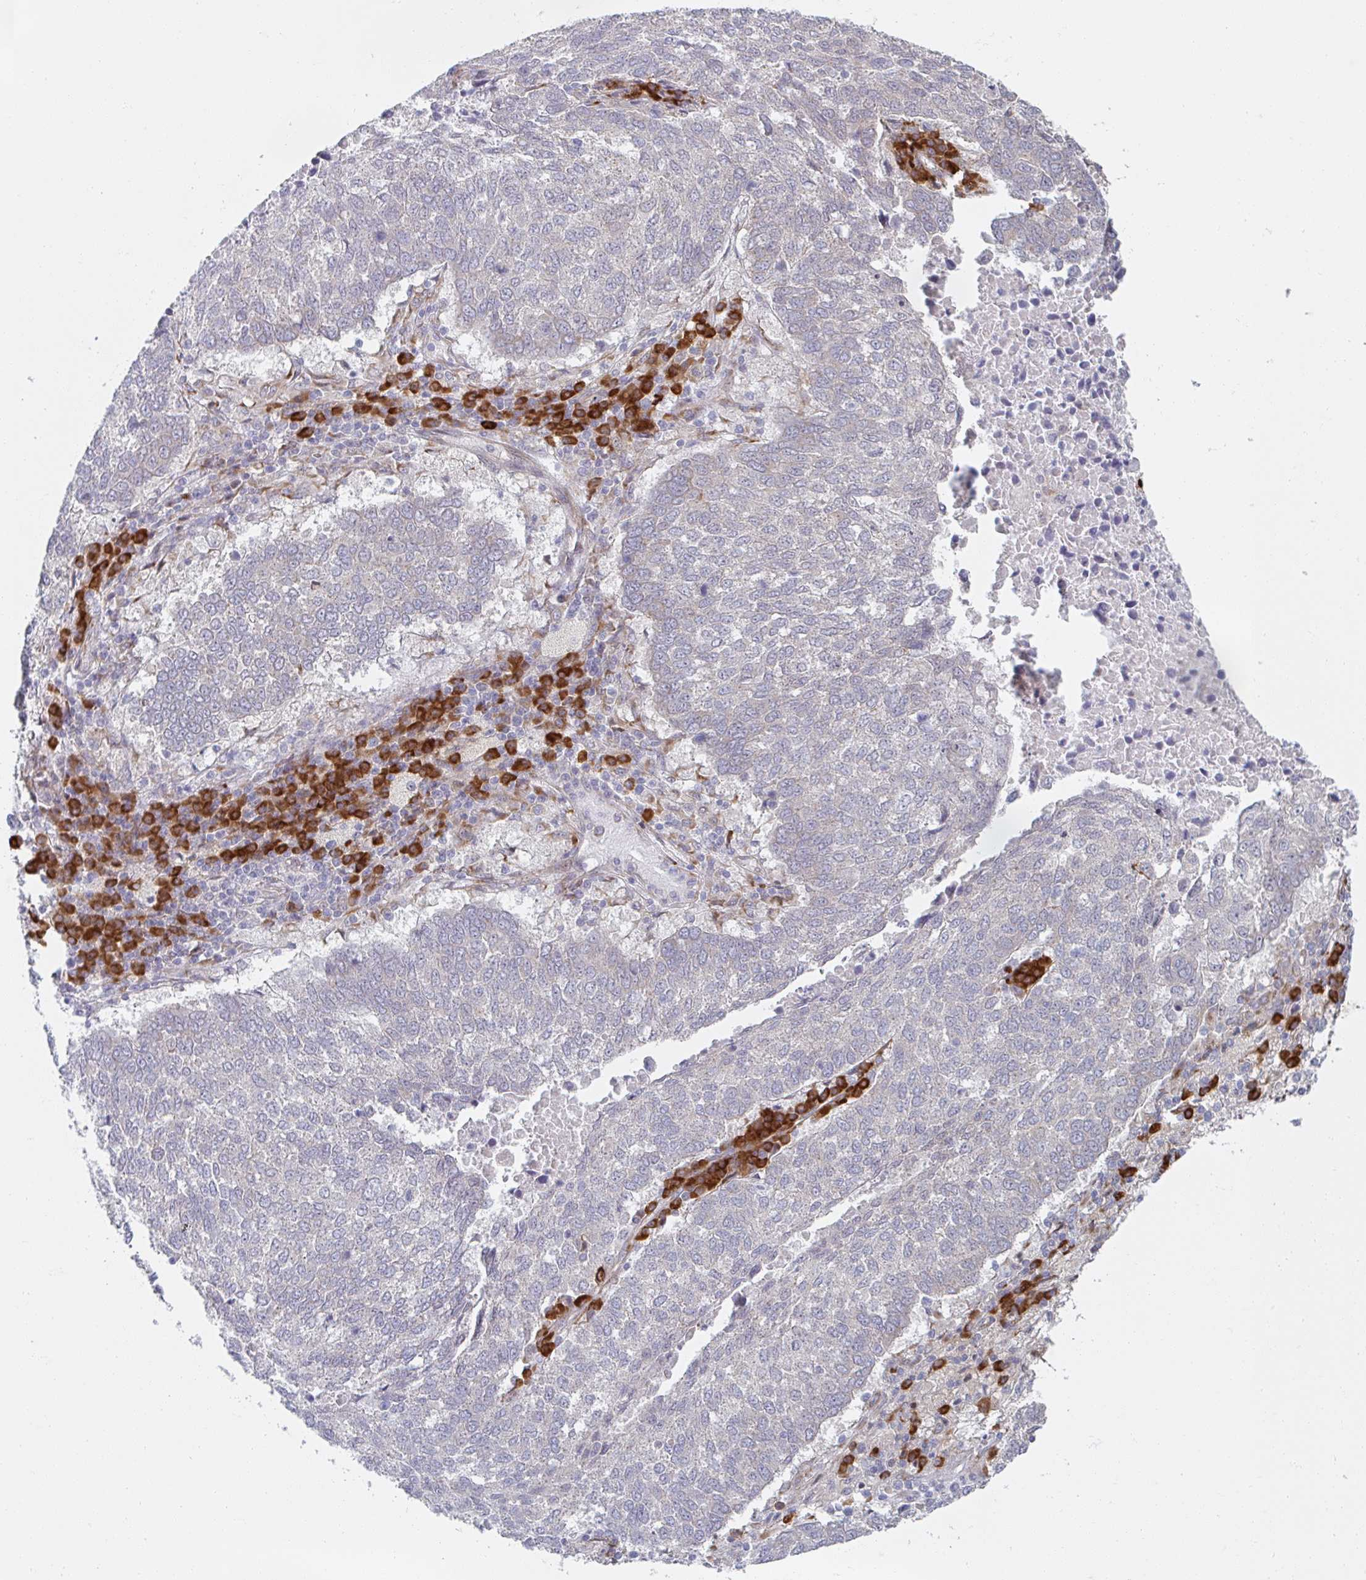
{"staining": {"intensity": "negative", "quantity": "none", "location": "none"}, "tissue": "lung cancer", "cell_type": "Tumor cells", "image_type": "cancer", "snomed": [{"axis": "morphology", "description": "Squamous cell carcinoma, NOS"}, {"axis": "topography", "description": "Lung"}], "caption": "Tumor cells show no significant positivity in lung cancer.", "gene": "TRAPPC10", "patient": {"sex": "male", "age": 73}}